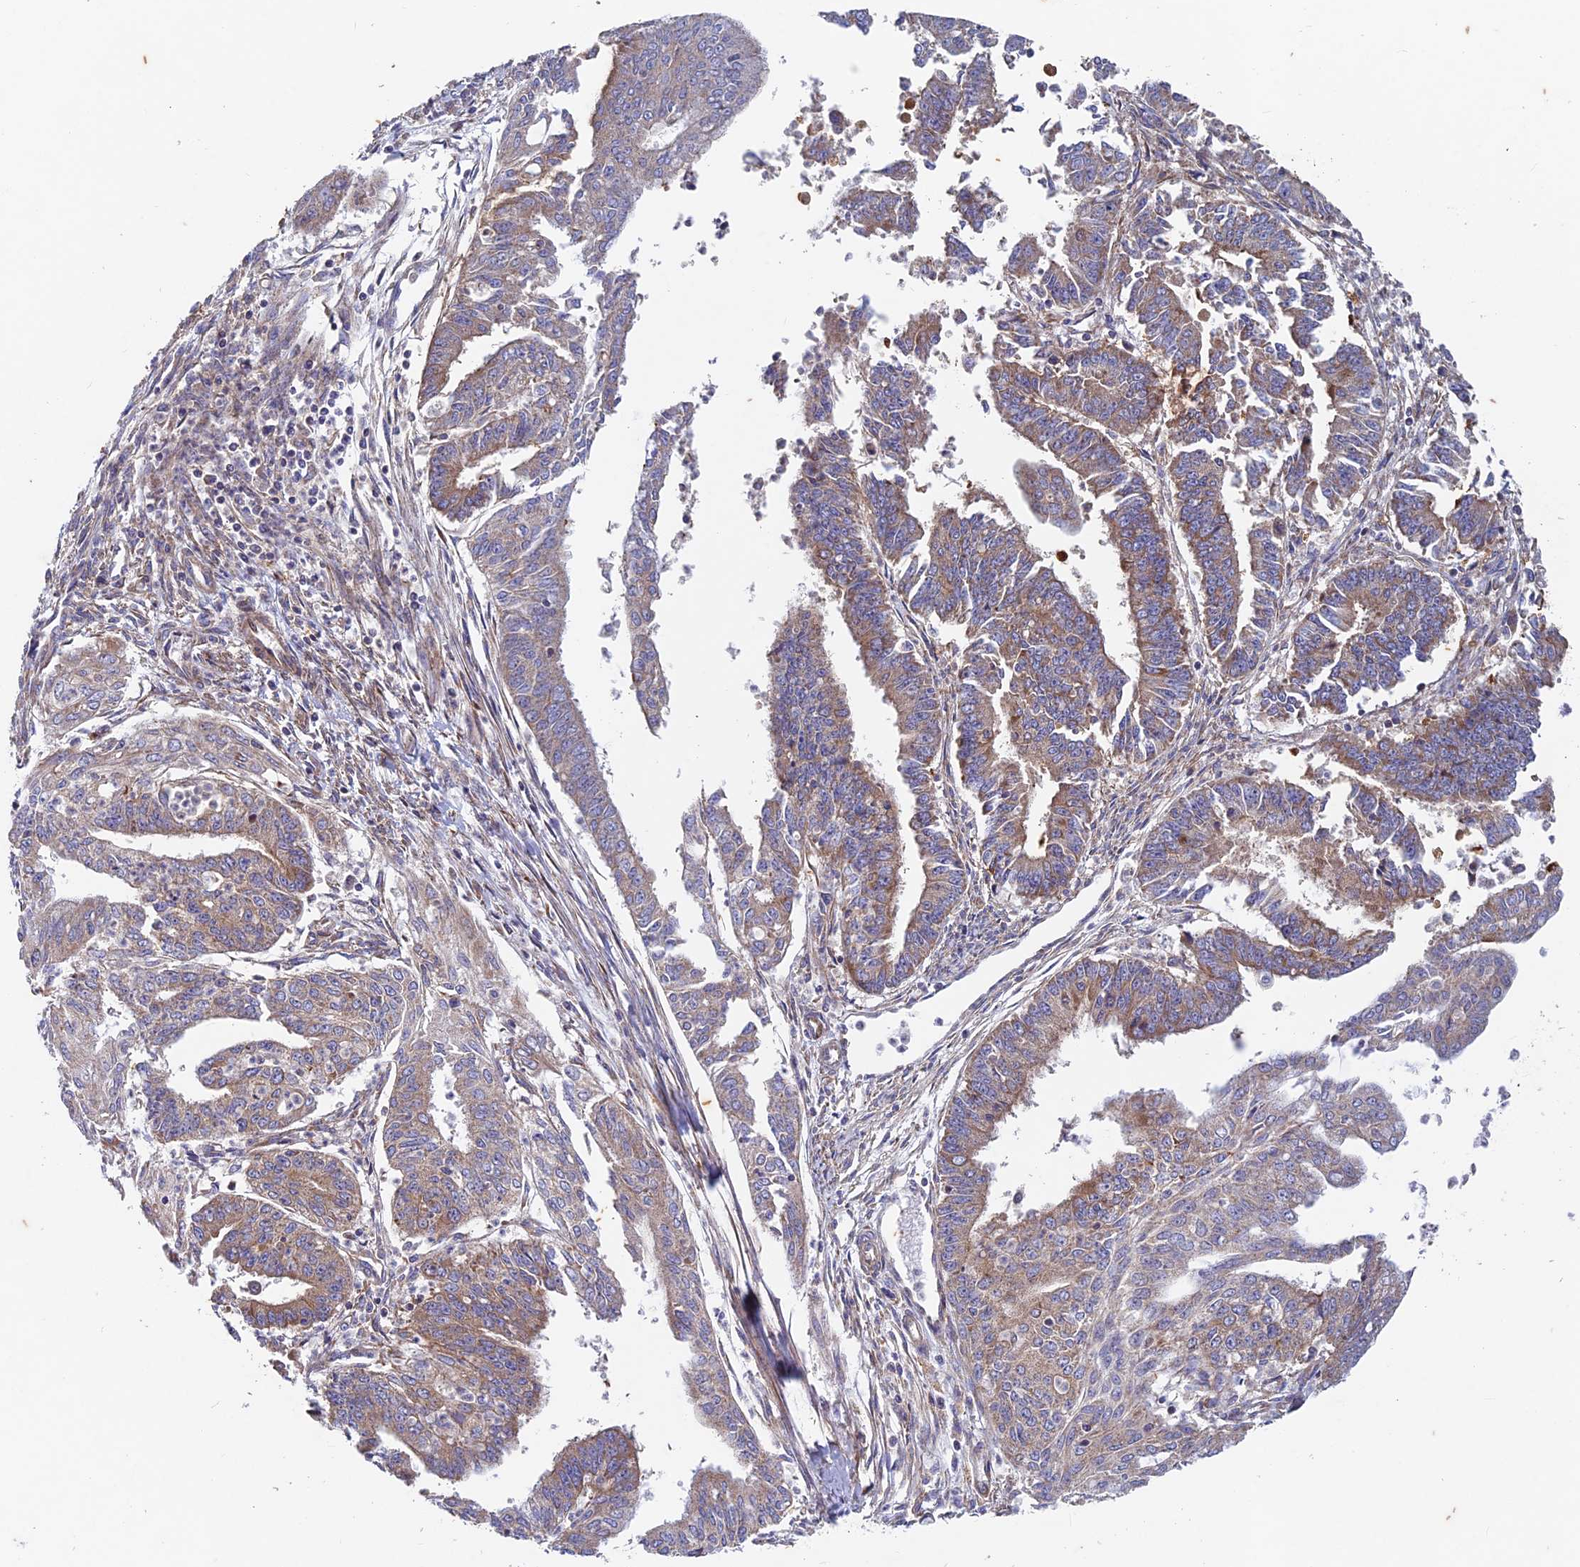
{"staining": {"intensity": "weak", "quantity": "25%-75%", "location": "cytoplasmic/membranous"}, "tissue": "endometrial cancer", "cell_type": "Tumor cells", "image_type": "cancer", "snomed": [{"axis": "morphology", "description": "Adenocarcinoma, NOS"}, {"axis": "topography", "description": "Endometrium"}], "caption": "Protein analysis of endometrial cancer (adenocarcinoma) tissue reveals weak cytoplasmic/membranous positivity in about 25%-75% of tumor cells.", "gene": "AP4S1", "patient": {"sex": "female", "age": 73}}